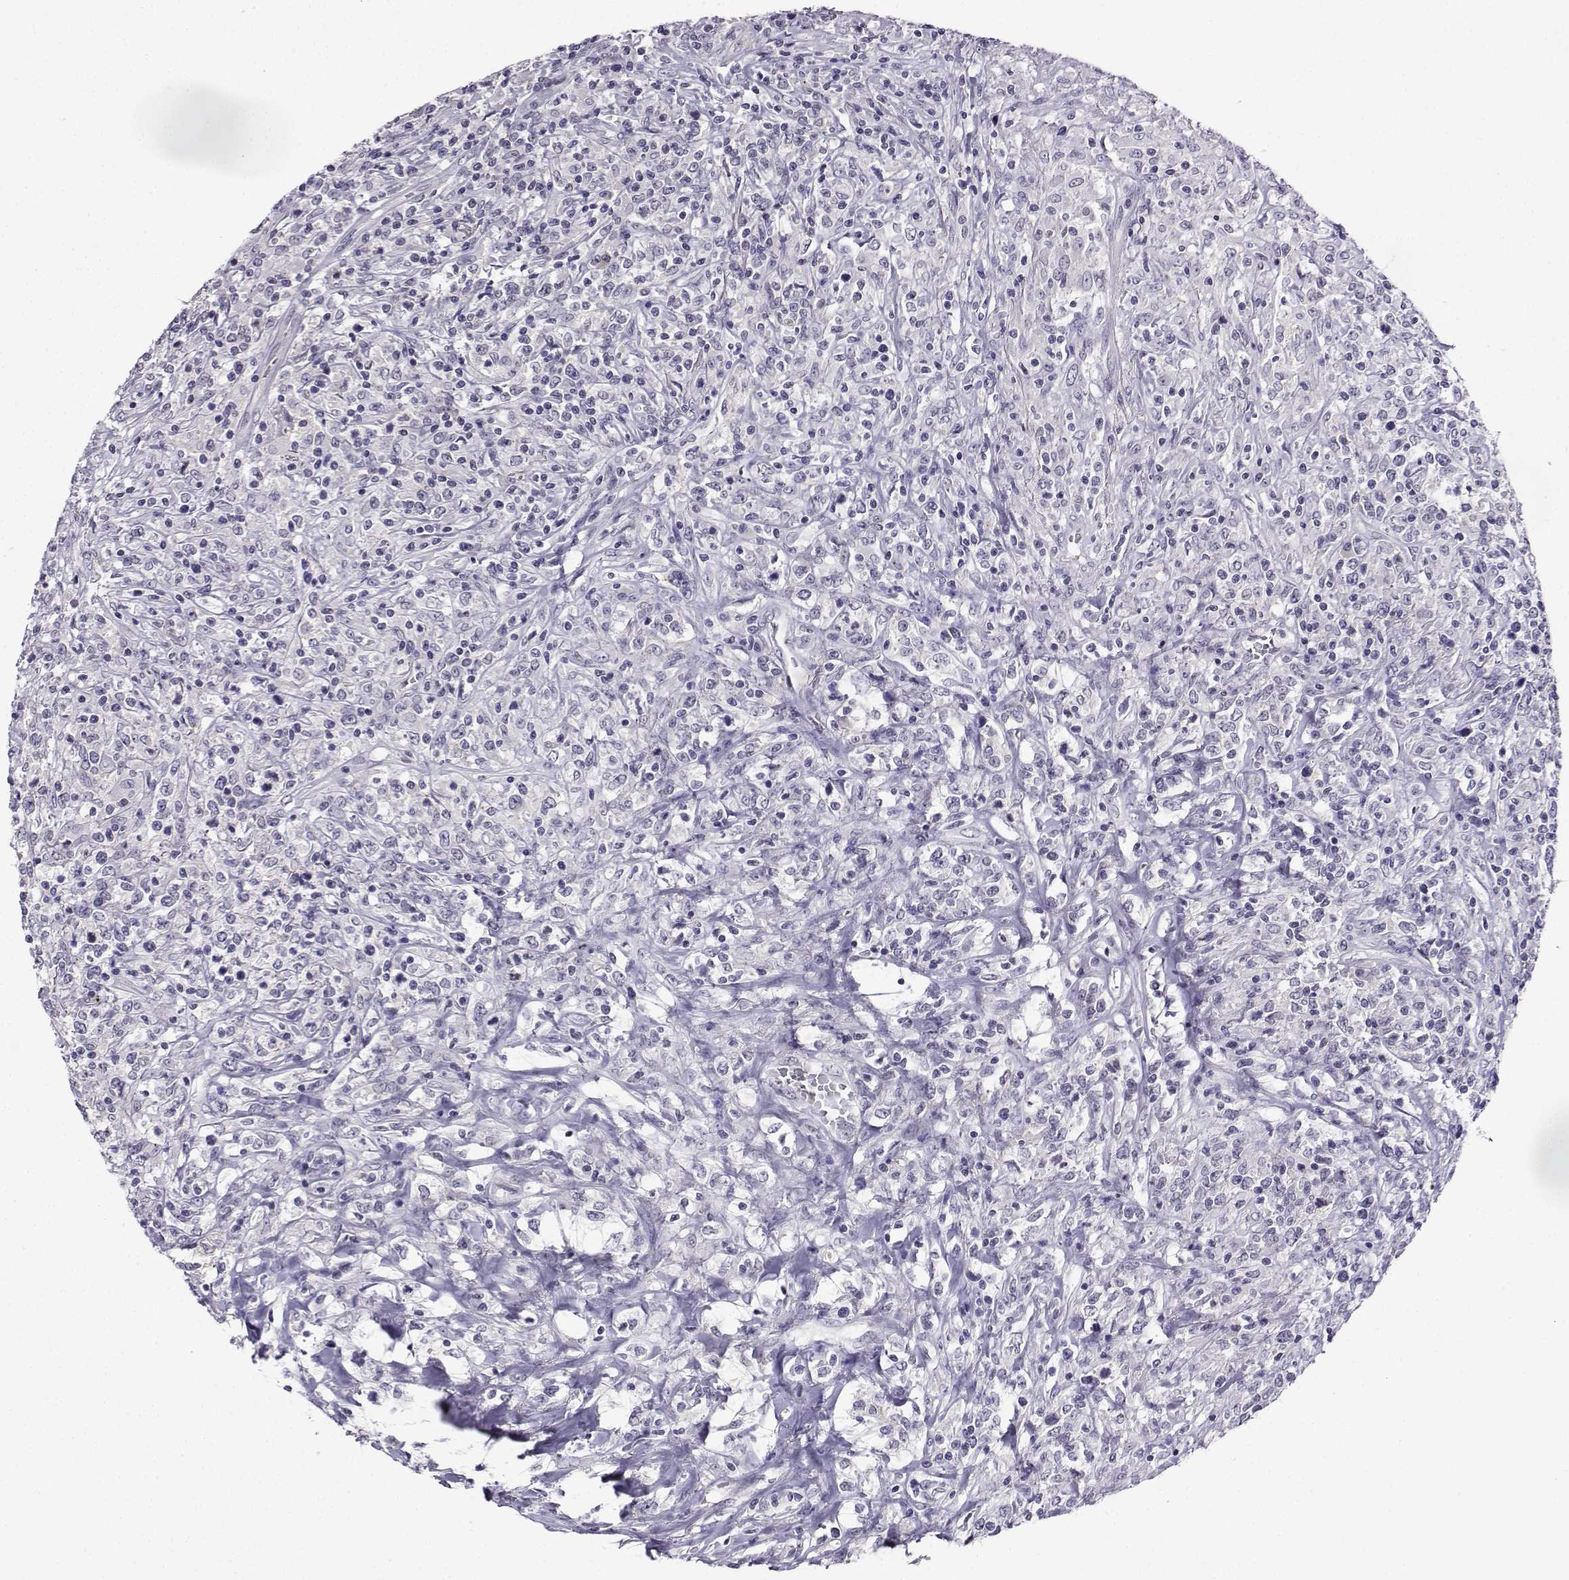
{"staining": {"intensity": "negative", "quantity": "none", "location": "none"}, "tissue": "lymphoma", "cell_type": "Tumor cells", "image_type": "cancer", "snomed": [{"axis": "morphology", "description": "Malignant lymphoma, non-Hodgkin's type, High grade"}, {"axis": "topography", "description": "Lung"}], "caption": "The photomicrograph demonstrates no staining of tumor cells in lymphoma. Nuclei are stained in blue.", "gene": "LRFN2", "patient": {"sex": "male", "age": 79}}